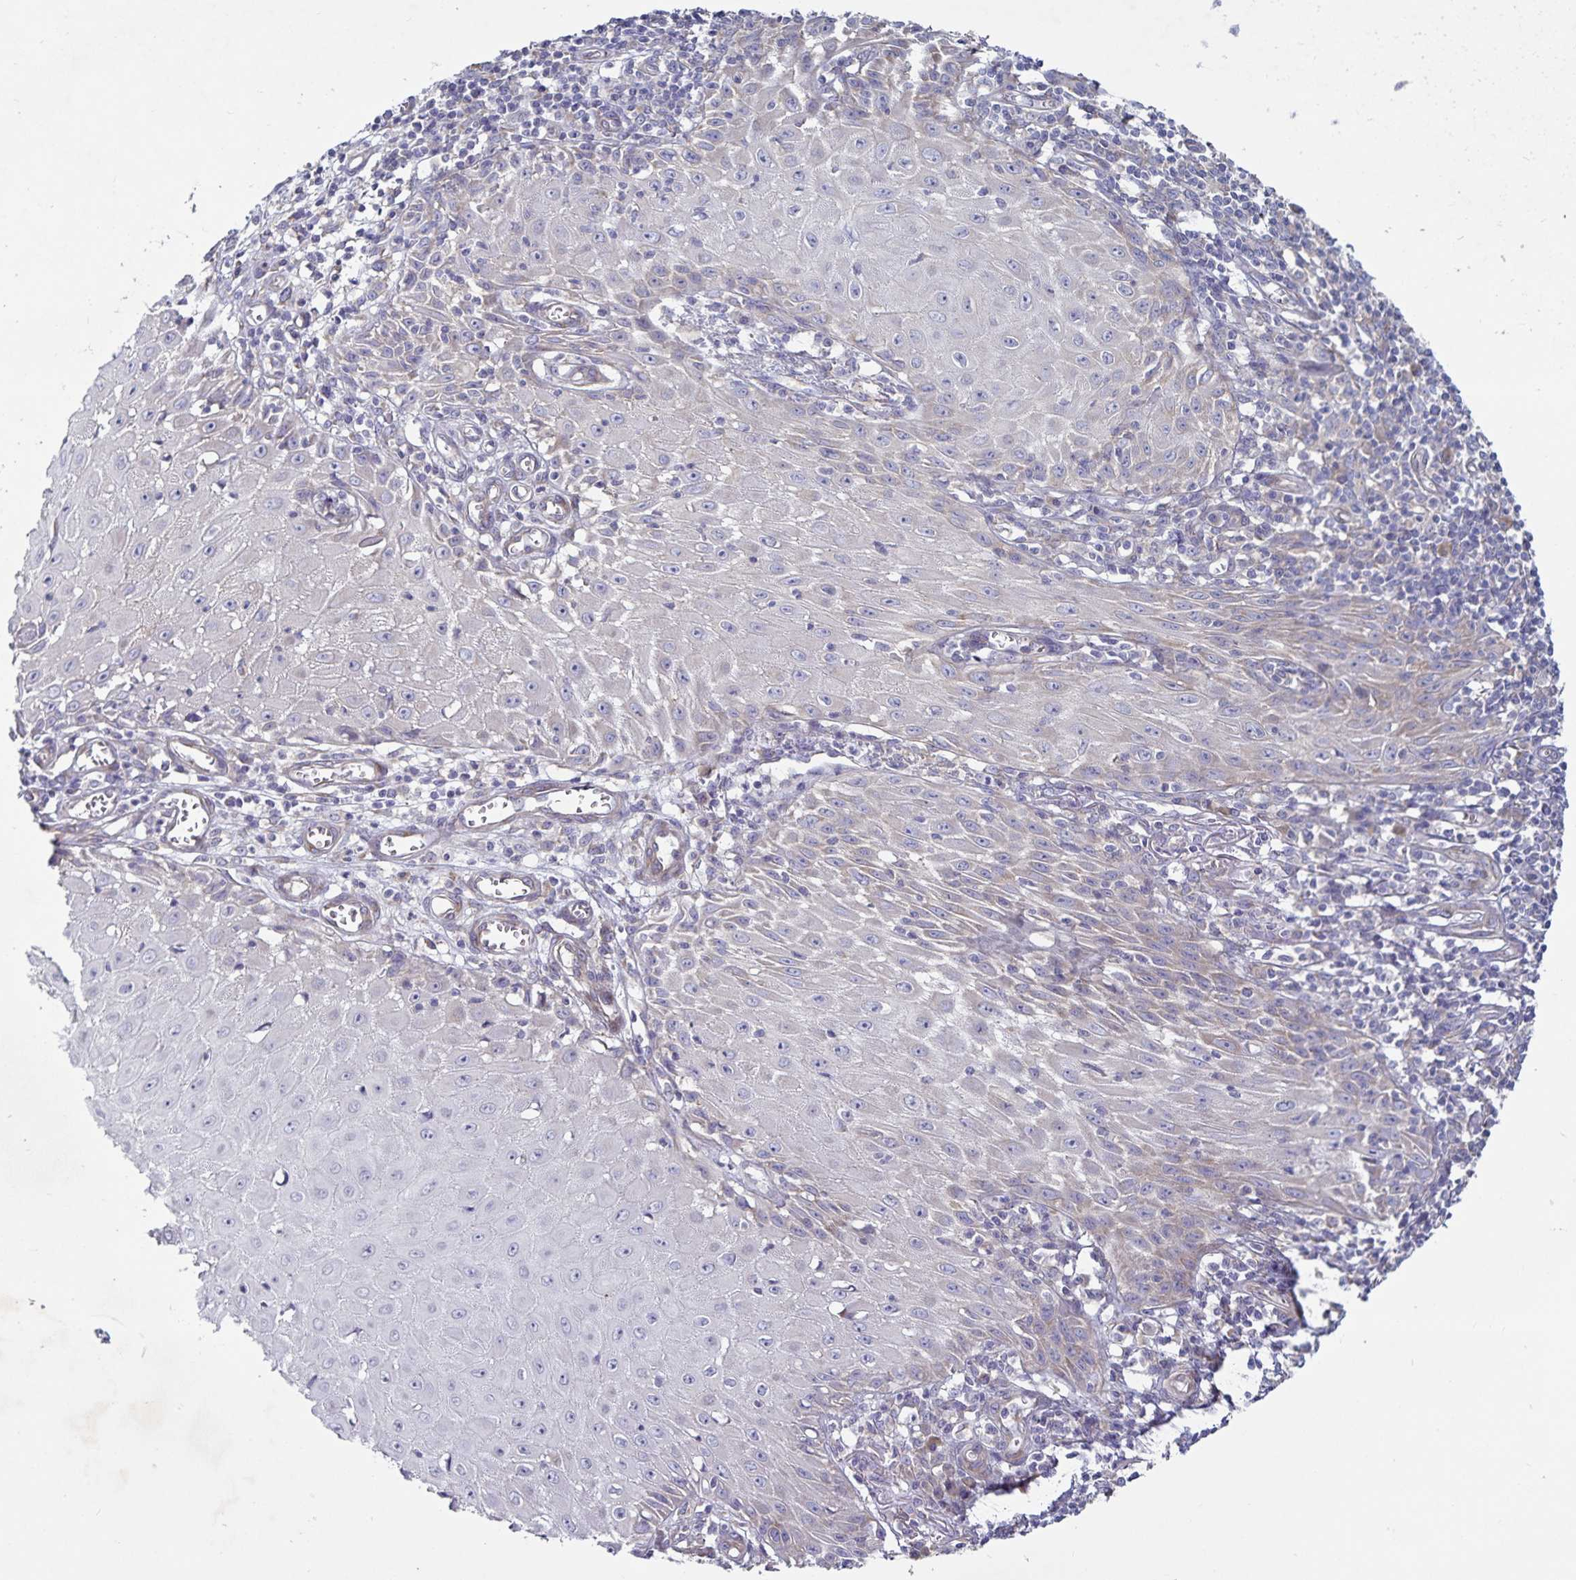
{"staining": {"intensity": "weak", "quantity": "<25%", "location": "cytoplasmic/membranous"}, "tissue": "skin cancer", "cell_type": "Tumor cells", "image_type": "cancer", "snomed": [{"axis": "morphology", "description": "Squamous cell carcinoma, NOS"}, {"axis": "topography", "description": "Skin"}], "caption": "This is an immunohistochemistry histopathology image of human squamous cell carcinoma (skin). There is no positivity in tumor cells.", "gene": "FAM120A", "patient": {"sex": "female", "age": 73}}